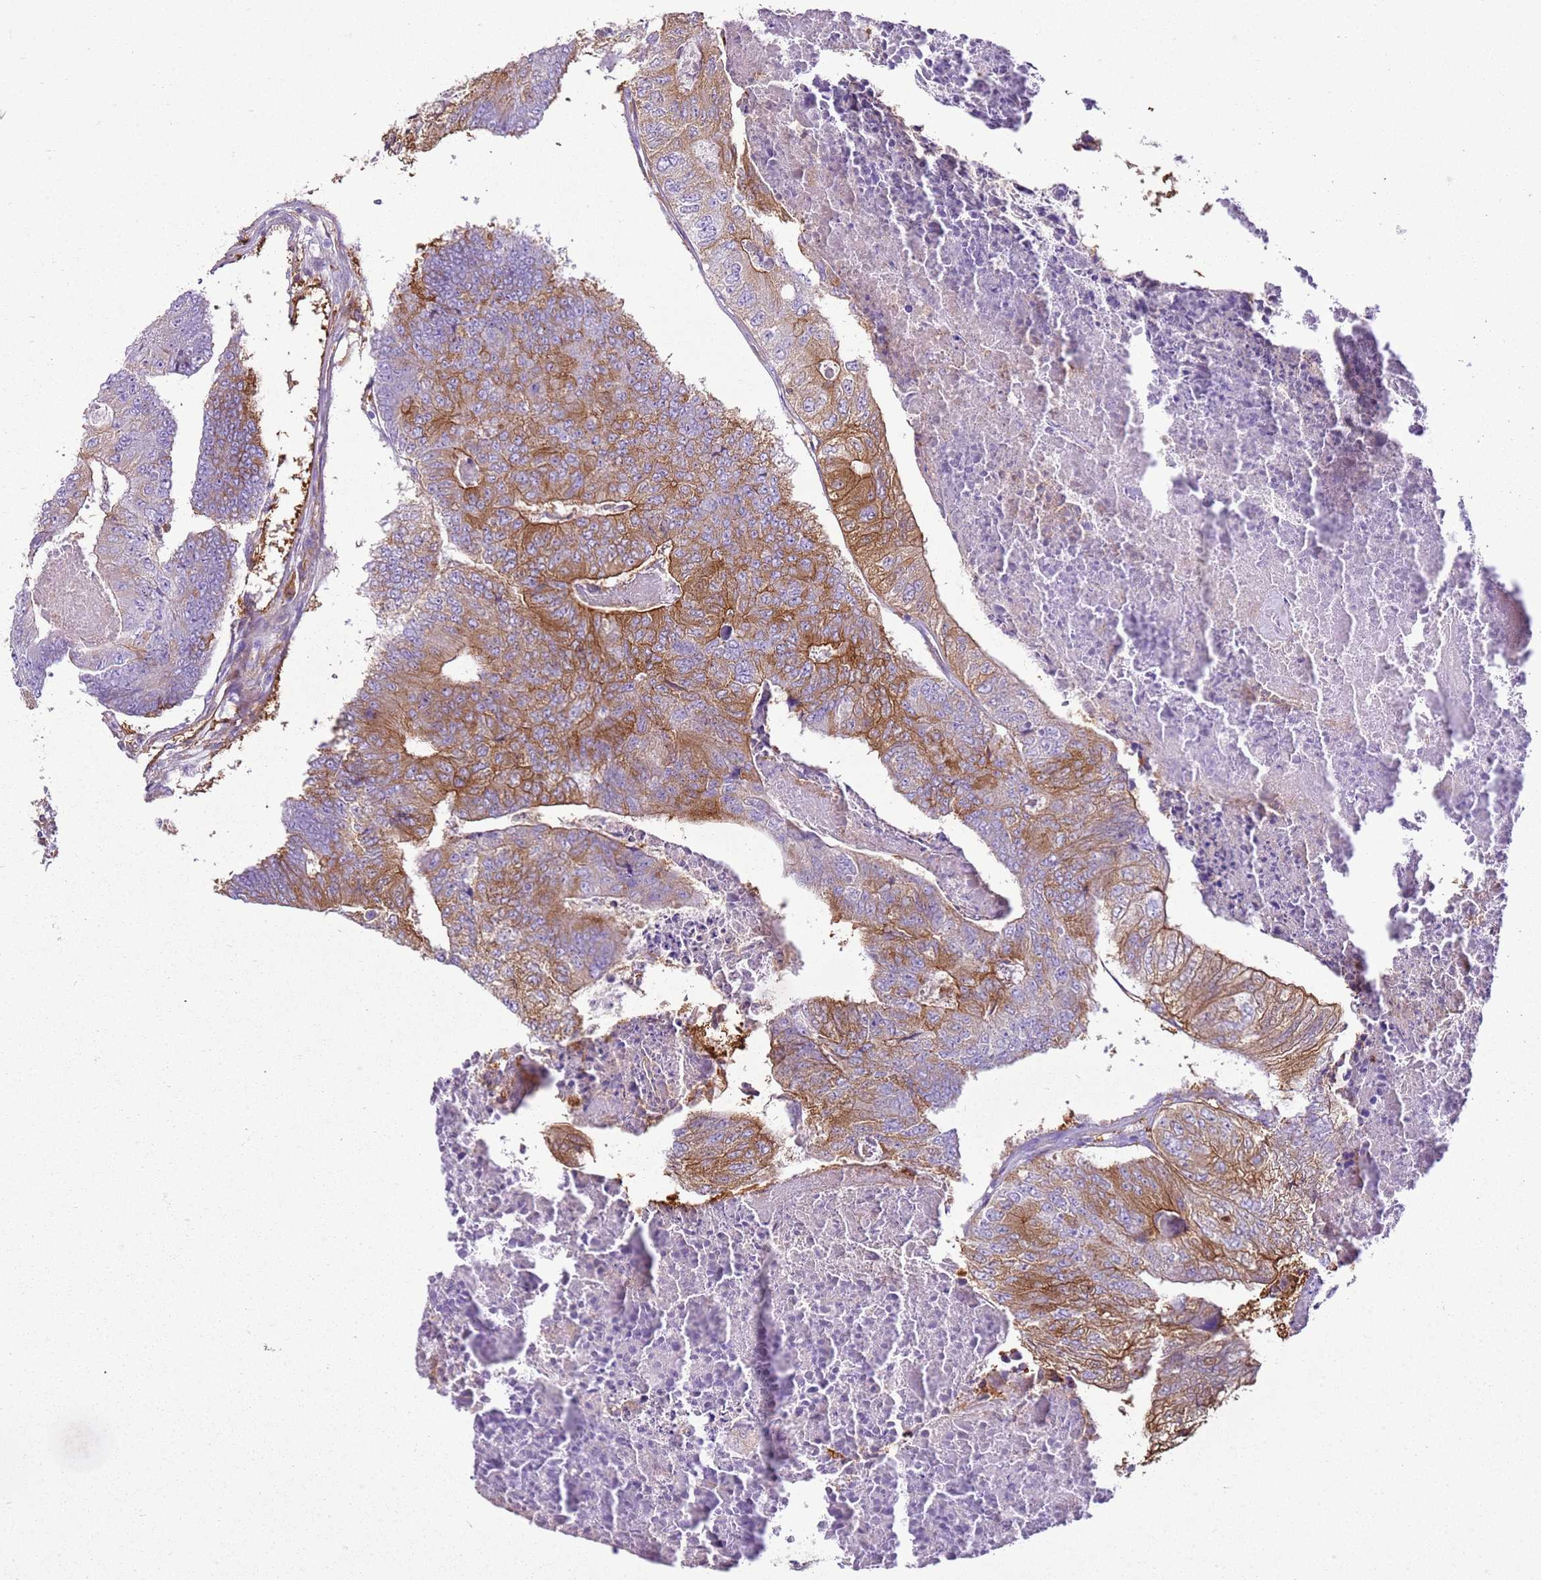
{"staining": {"intensity": "moderate", "quantity": ">75%", "location": "cytoplasmic/membranous"}, "tissue": "colorectal cancer", "cell_type": "Tumor cells", "image_type": "cancer", "snomed": [{"axis": "morphology", "description": "Adenocarcinoma, NOS"}, {"axis": "topography", "description": "Colon"}], "caption": "Adenocarcinoma (colorectal) was stained to show a protein in brown. There is medium levels of moderate cytoplasmic/membranous expression in approximately >75% of tumor cells. (DAB IHC with brightfield microscopy, high magnification).", "gene": "SNX21", "patient": {"sex": "female", "age": 67}}